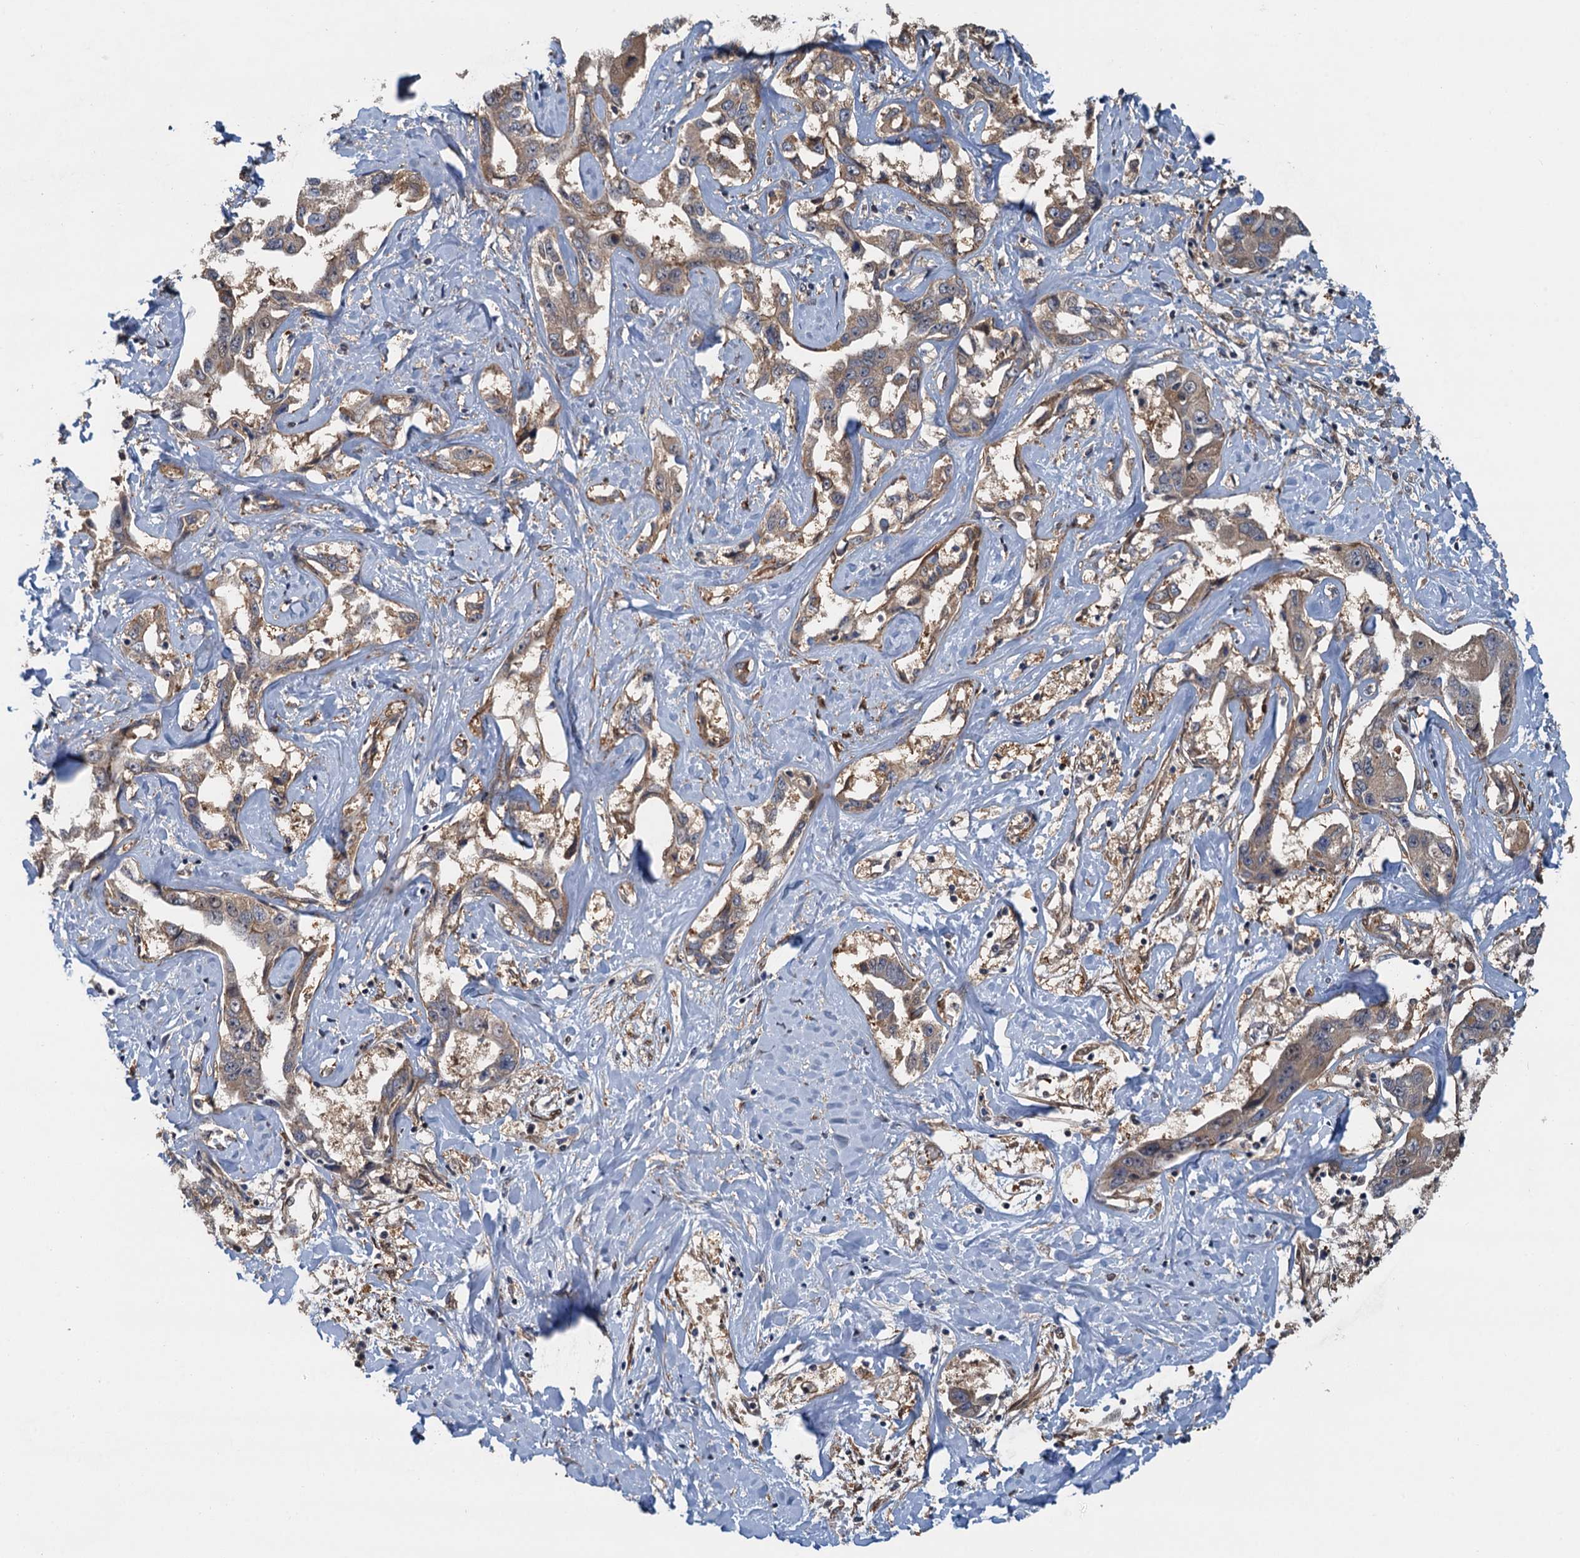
{"staining": {"intensity": "moderate", "quantity": ">75%", "location": "cytoplasmic/membranous"}, "tissue": "liver cancer", "cell_type": "Tumor cells", "image_type": "cancer", "snomed": [{"axis": "morphology", "description": "Cholangiocarcinoma"}, {"axis": "topography", "description": "Liver"}], "caption": "Moderate cytoplasmic/membranous staining is seen in about >75% of tumor cells in liver cancer.", "gene": "MEAK7", "patient": {"sex": "male", "age": 59}}